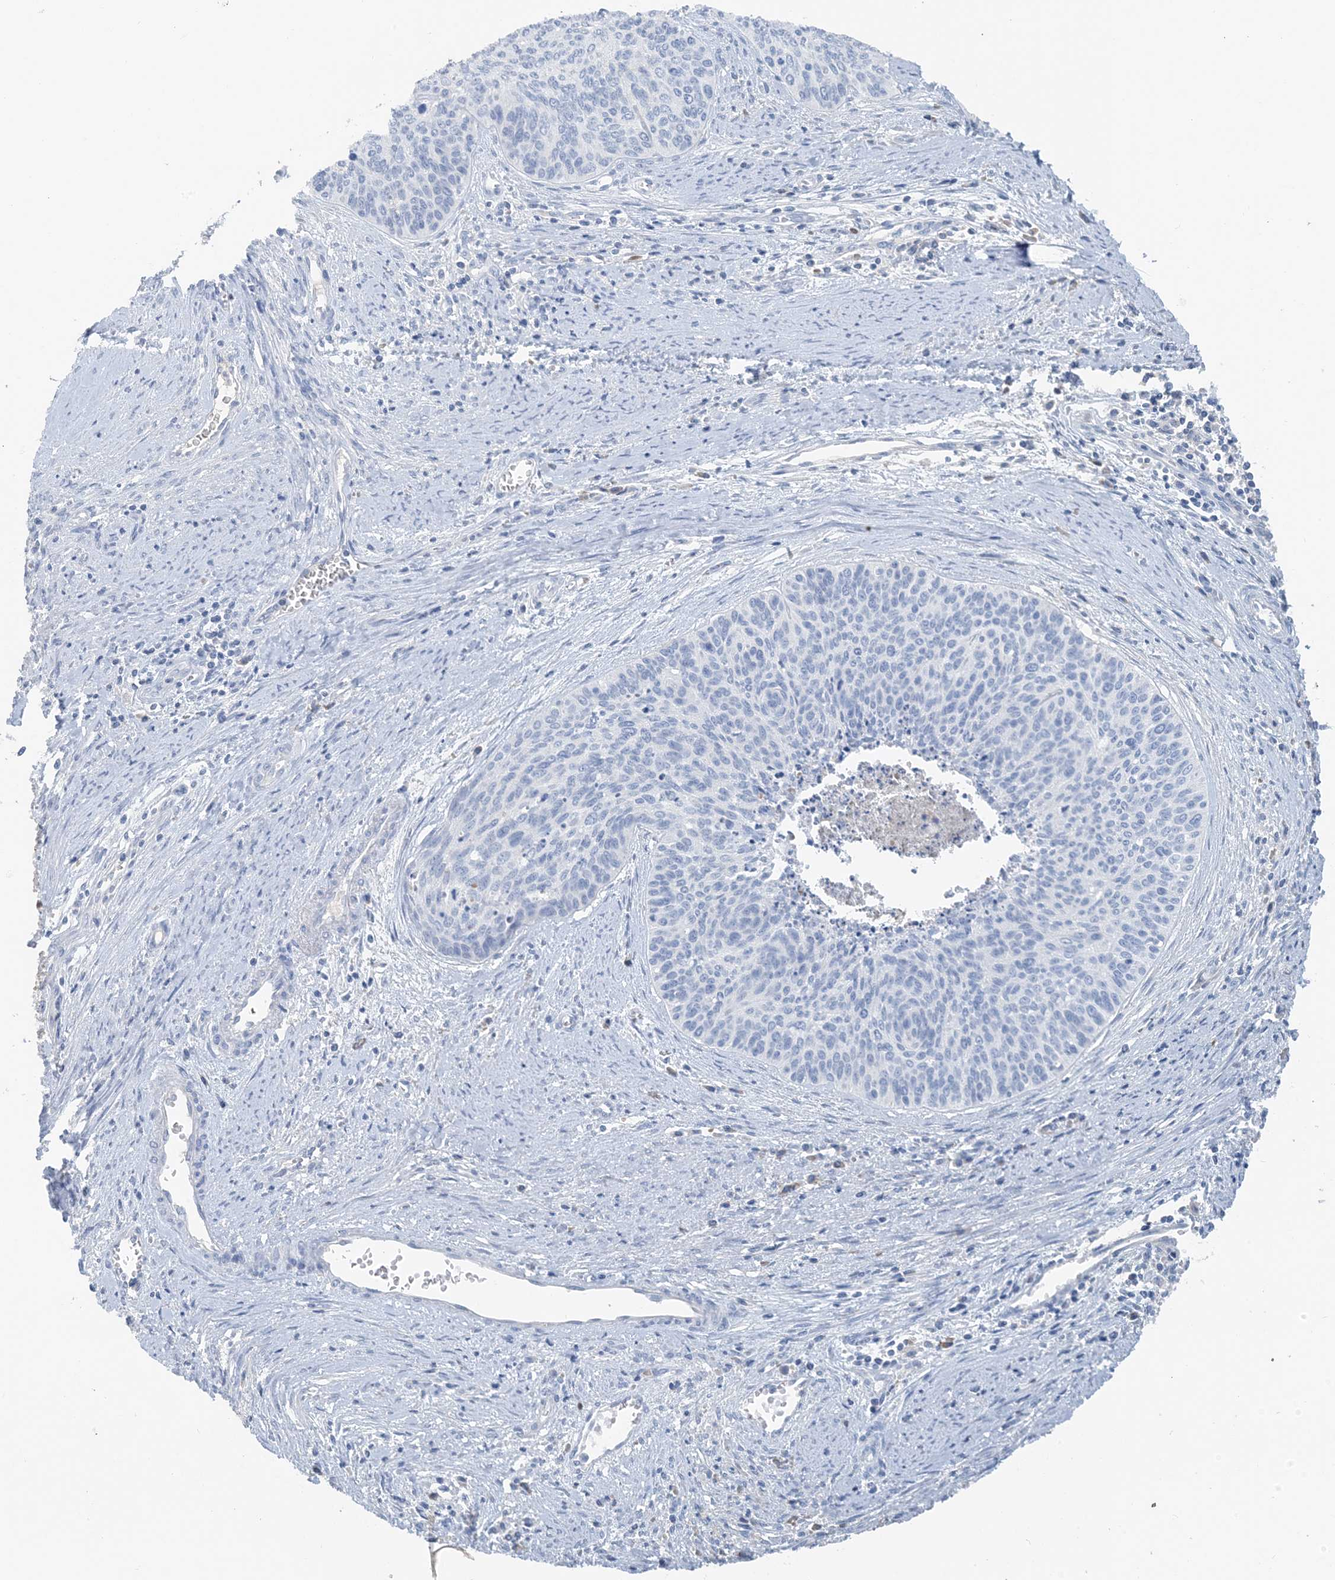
{"staining": {"intensity": "negative", "quantity": "none", "location": "none"}, "tissue": "cervical cancer", "cell_type": "Tumor cells", "image_type": "cancer", "snomed": [{"axis": "morphology", "description": "Squamous cell carcinoma, NOS"}, {"axis": "topography", "description": "Cervix"}], "caption": "Squamous cell carcinoma (cervical) was stained to show a protein in brown. There is no significant positivity in tumor cells. (DAB (3,3'-diaminobenzidine) IHC visualized using brightfield microscopy, high magnification).", "gene": "CTRL", "patient": {"sex": "female", "age": 55}}